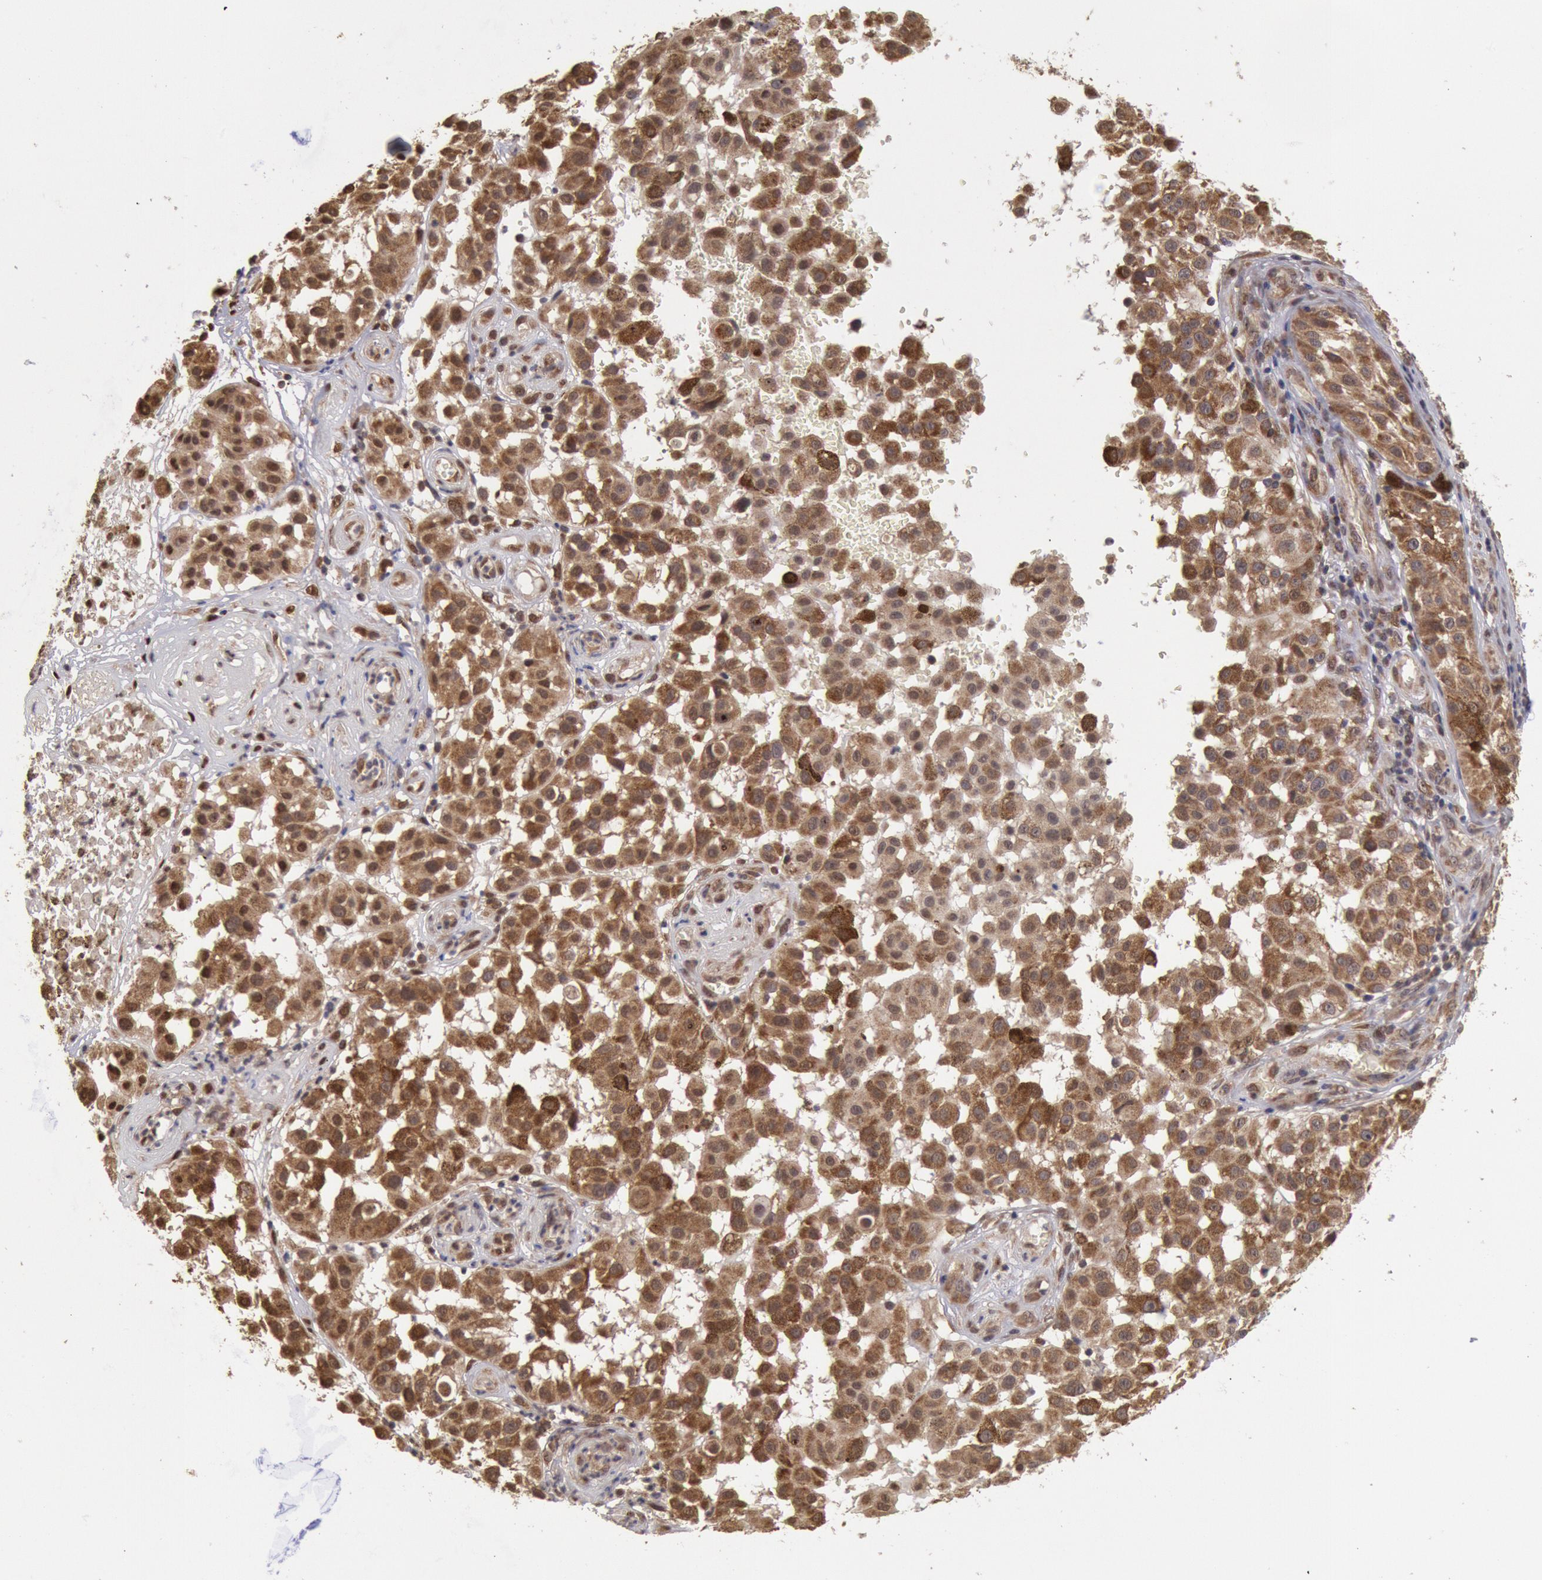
{"staining": {"intensity": "moderate", "quantity": ">75%", "location": "cytoplasmic/membranous,nuclear"}, "tissue": "melanoma", "cell_type": "Tumor cells", "image_type": "cancer", "snomed": [{"axis": "morphology", "description": "Malignant melanoma, NOS"}, {"axis": "topography", "description": "Skin"}], "caption": "Approximately >75% of tumor cells in malignant melanoma reveal moderate cytoplasmic/membranous and nuclear protein positivity as visualized by brown immunohistochemical staining.", "gene": "STX17", "patient": {"sex": "female", "age": 64}}